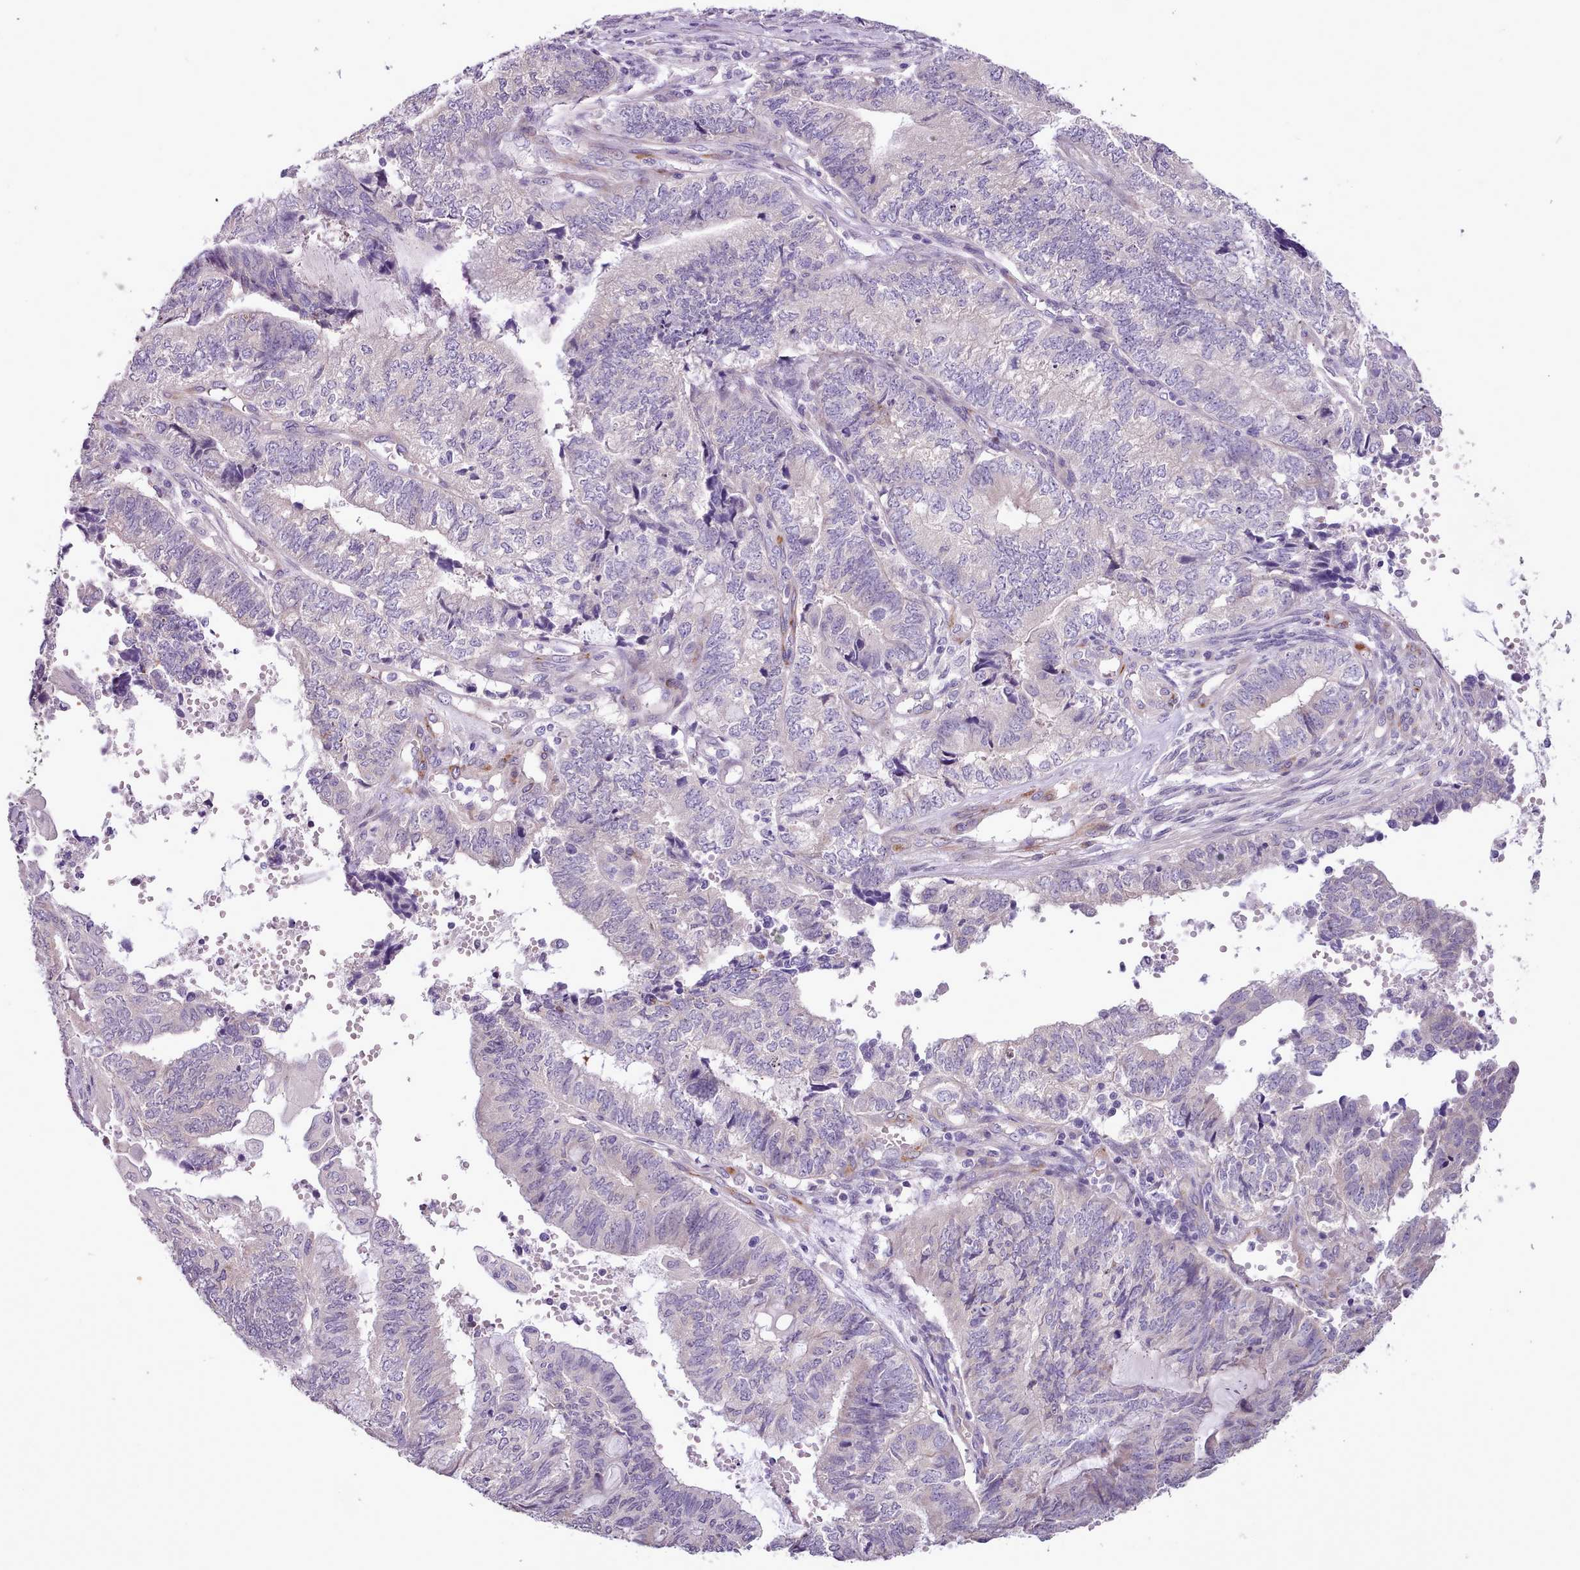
{"staining": {"intensity": "negative", "quantity": "none", "location": "none"}, "tissue": "endometrial cancer", "cell_type": "Tumor cells", "image_type": "cancer", "snomed": [{"axis": "morphology", "description": "Adenocarcinoma, NOS"}, {"axis": "topography", "description": "Uterus"}, {"axis": "topography", "description": "Endometrium"}], "caption": "High magnification brightfield microscopy of endometrial cancer (adenocarcinoma) stained with DAB (3,3'-diaminobenzidine) (brown) and counterstained with hematoxylin (blue): tumor cells show no significant staining.", "gene": "SETX", "patient": {"sex": "female", "age": 70}}